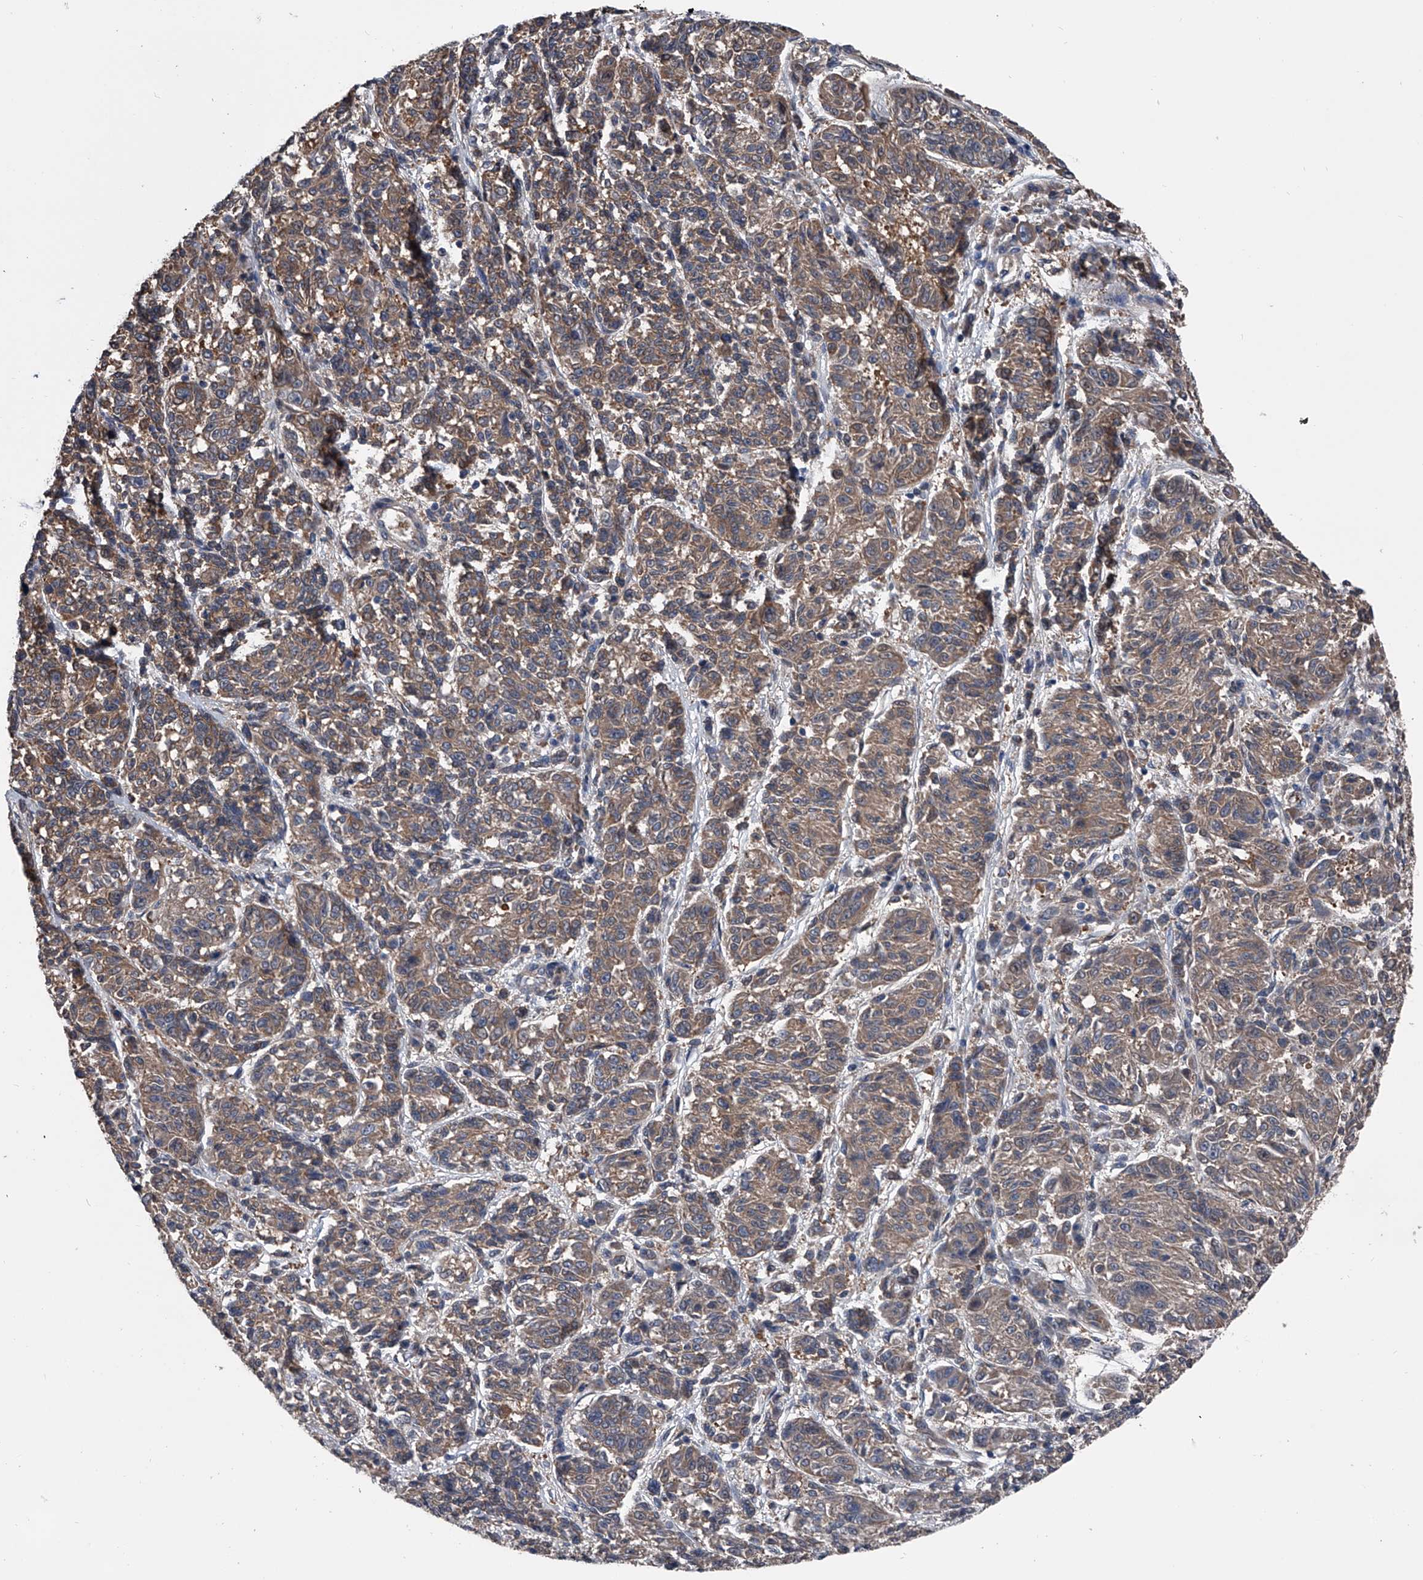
{"staining": {"intensity": "weak", "quantity": ">75%", "location": "cytoplasmic/membranous"}, "tissue": "melanoma", "cell_type": "Tumor cells", "image_type": "cancer", "snomed": [{"axis": "morphology", "description": "Malignant melanoma, NOS"}, {"axis": "topography", "description": "Skin"}], "caption": "This micrograph exhibits IHC staining of human malignant melanoma, with low weak cytoplasmic/membranous expression in approximately >75% of tumor cells.", "gene": "KIF13A", "patient": {"sex": "male", "age": 53}}